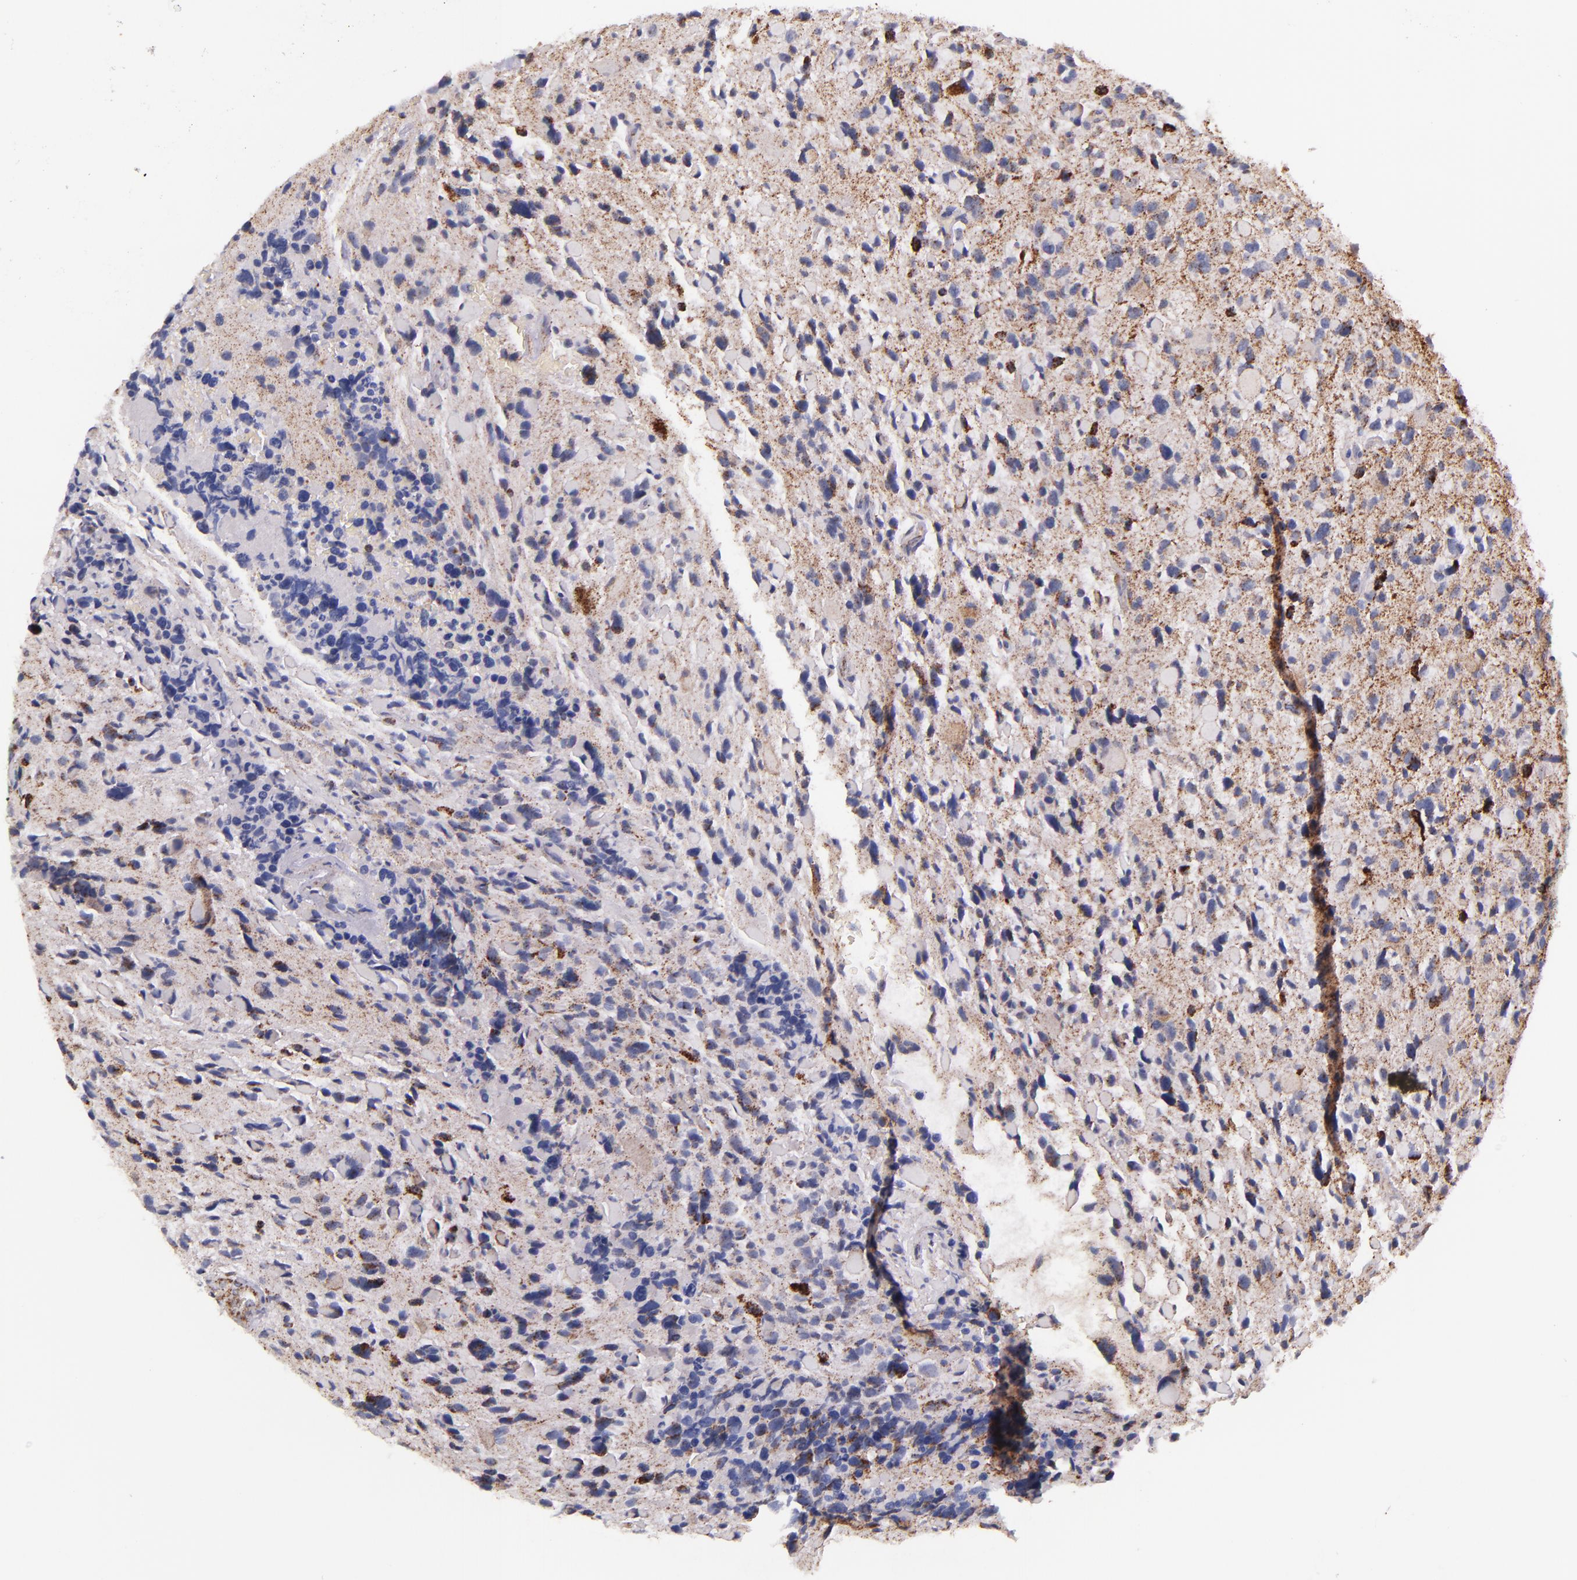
{"staining": {"intensity": "negative", "quantity": "none", "location": "none"}, "tissue": "glioma", "cell_type": "Tumor cells", "image_type": "cancer", "snomed": [{"axis": "morphology", "description": "Glioma, malignant, High grade"}, {"axis": "topography", "description": "Brain"}], "caption": "There is no significant staining in tumor cells of glioma. The staining was performed using DAB to visualize the protein expression in brown, while the nuclei were stained in blue with hematoxylin (Magnification: 20x).", "gene": "IDH3G", "patient": {"sex": "female", "age": 37}}